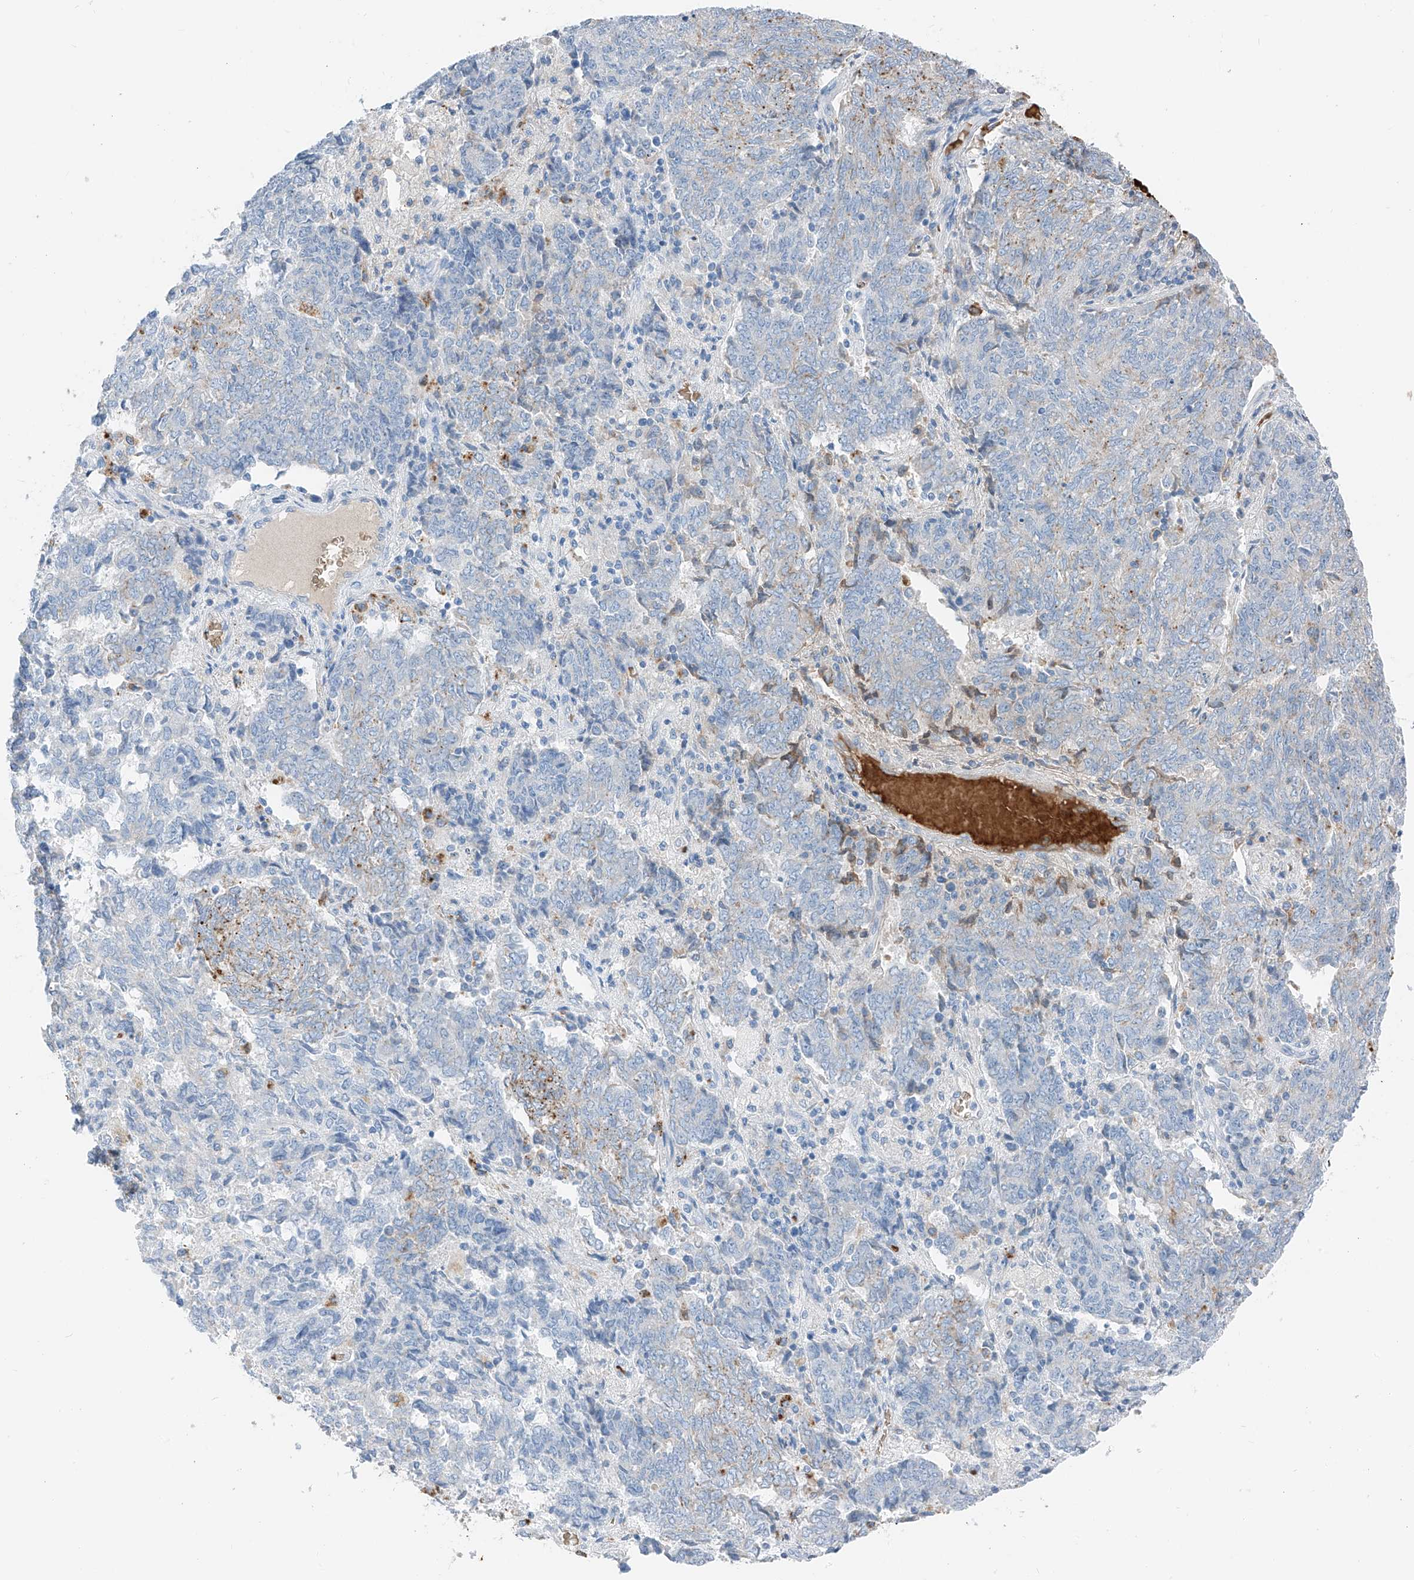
{"staining": {"intensity": "negative", "quantity": "none", "location": "none"}, "tissue": "endometrial cancer", "cell_type": "Tumor cells", "image_type": "cancer", "snomed": [{"axis": "morphology", "description": "Adenocarcinoma, NOS"}, {"axis": "topography", "description": "Endometrium"}], "caption": "Image shows no protein expression in tumor cells of endometrial adenocarcinoma tissue.", "gene": "PRSS23", "patient": {"sex": "female", "age": 80}}